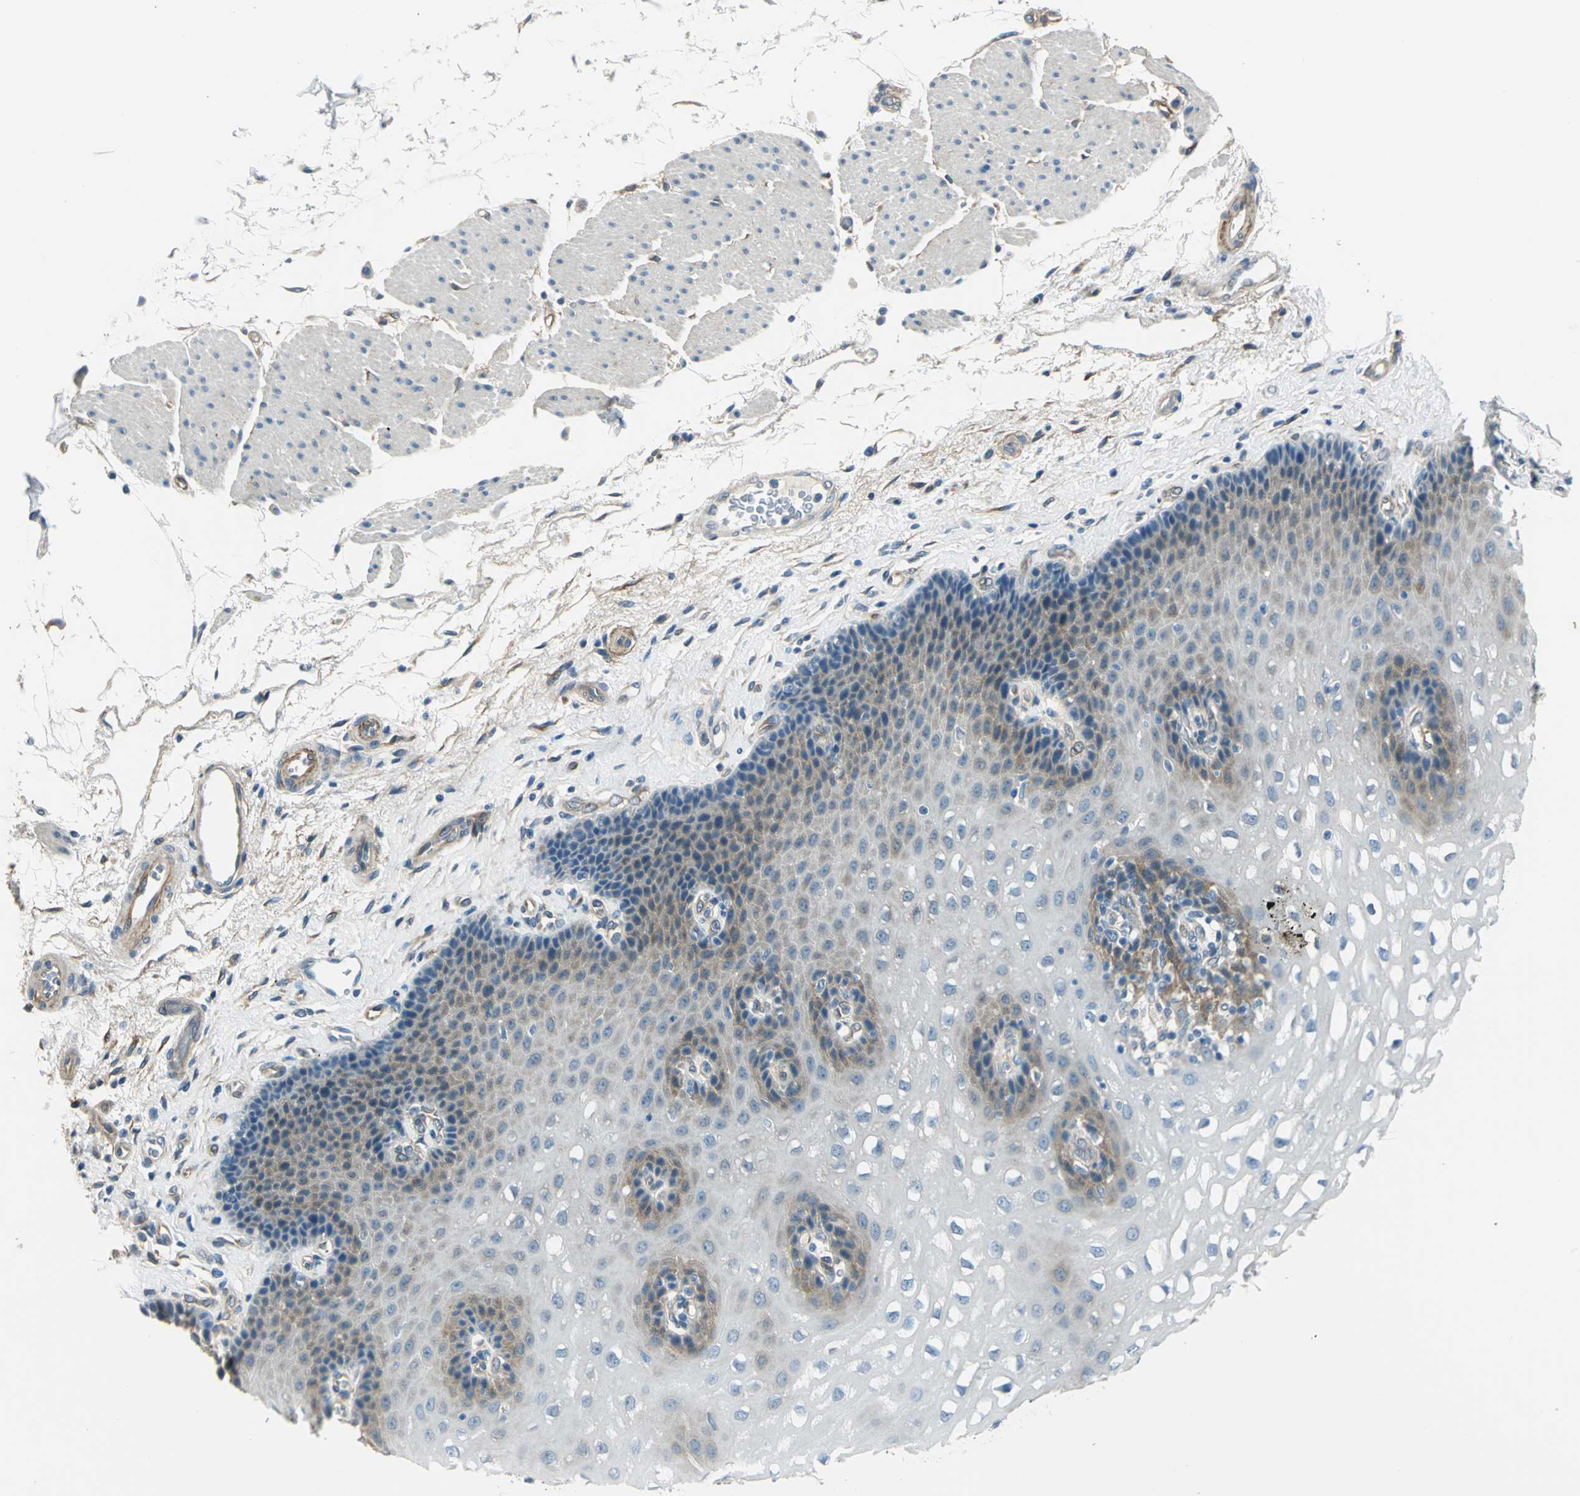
{"staining": {"intensity": "weak", "quantity": "<25%", "location": "cytoplasmic/membranous"}, "tissue": "esophagus", "cell_type": "Squamous epithelial cells", "image_type": "normal", "snomed": [{"axis": "morphology", "description": "Normal tissue, NOS"}, {"axis": "topography", "description": "Esophagus"}], "caption": "This is a micrograph of immunohistochemistry (IHC) staining of benign esophagus, which shows no staining in squamous epithelial cells.", "gene": "CDC42EP1", "patient": {"sex": "female", "age": 72}}